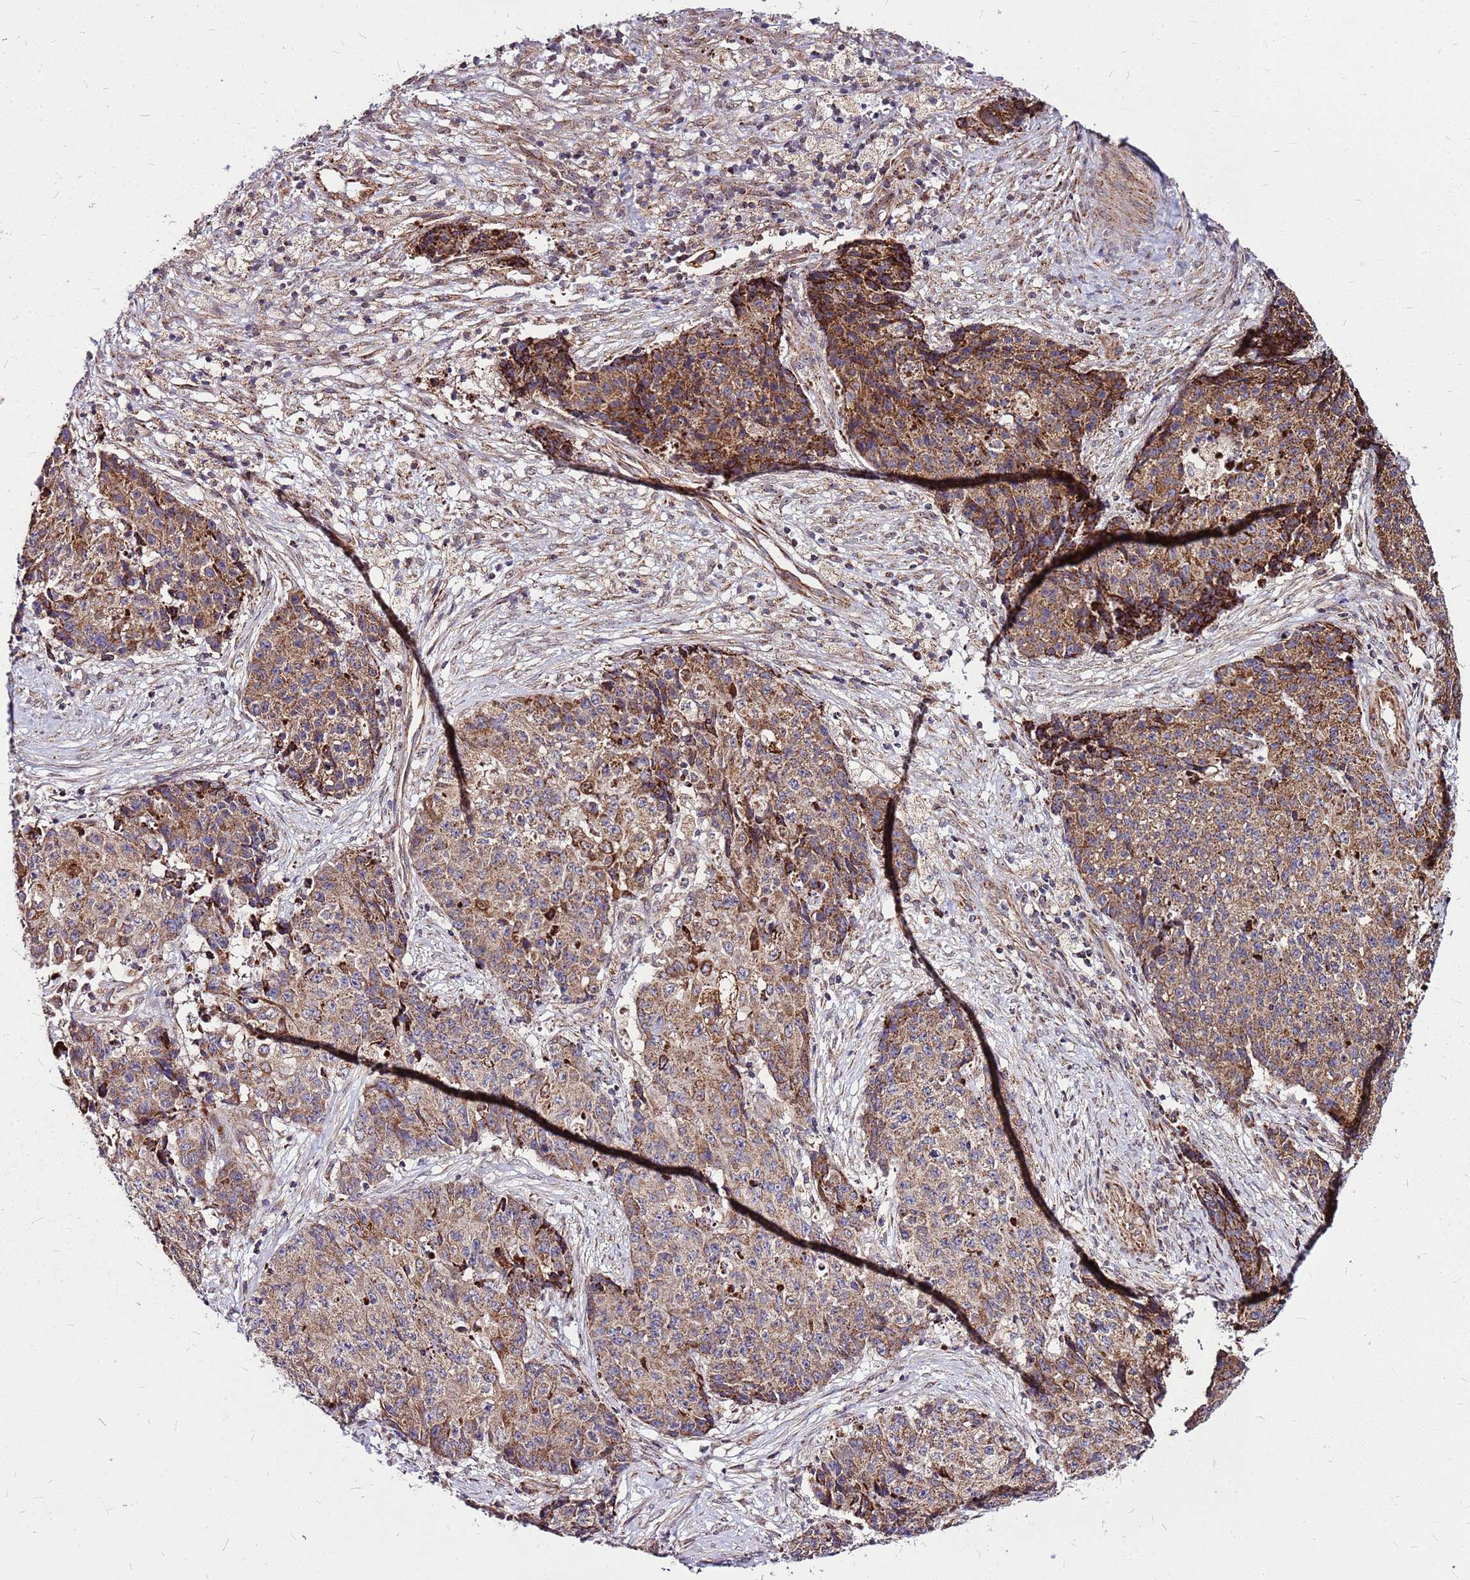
{"staining": {"intensity": "moderate", "quantity": ">75%", "location": "cytoplasmic/membranous"}, "tissue": "ovarian cancer", "cell_type": "Tumor cells", "image_type": "cancer", "snomed": [{"axis": "morphology", "description": "Carcinoma, endometroid"}, {"axis": "topography", "description": "Ovary"}], "caption": "A medium amount of moderate cytoplasmic/membranous positivity is present in approximately >75% of tumor cells in ovarian endometroid carcinoma tissue. (DAB (3,3'-diaminobenzidine) IHC with brightfield microscopy, high magnification).", "gene": "OR51T1", "patient": {"sex": "female", "age": 42}}